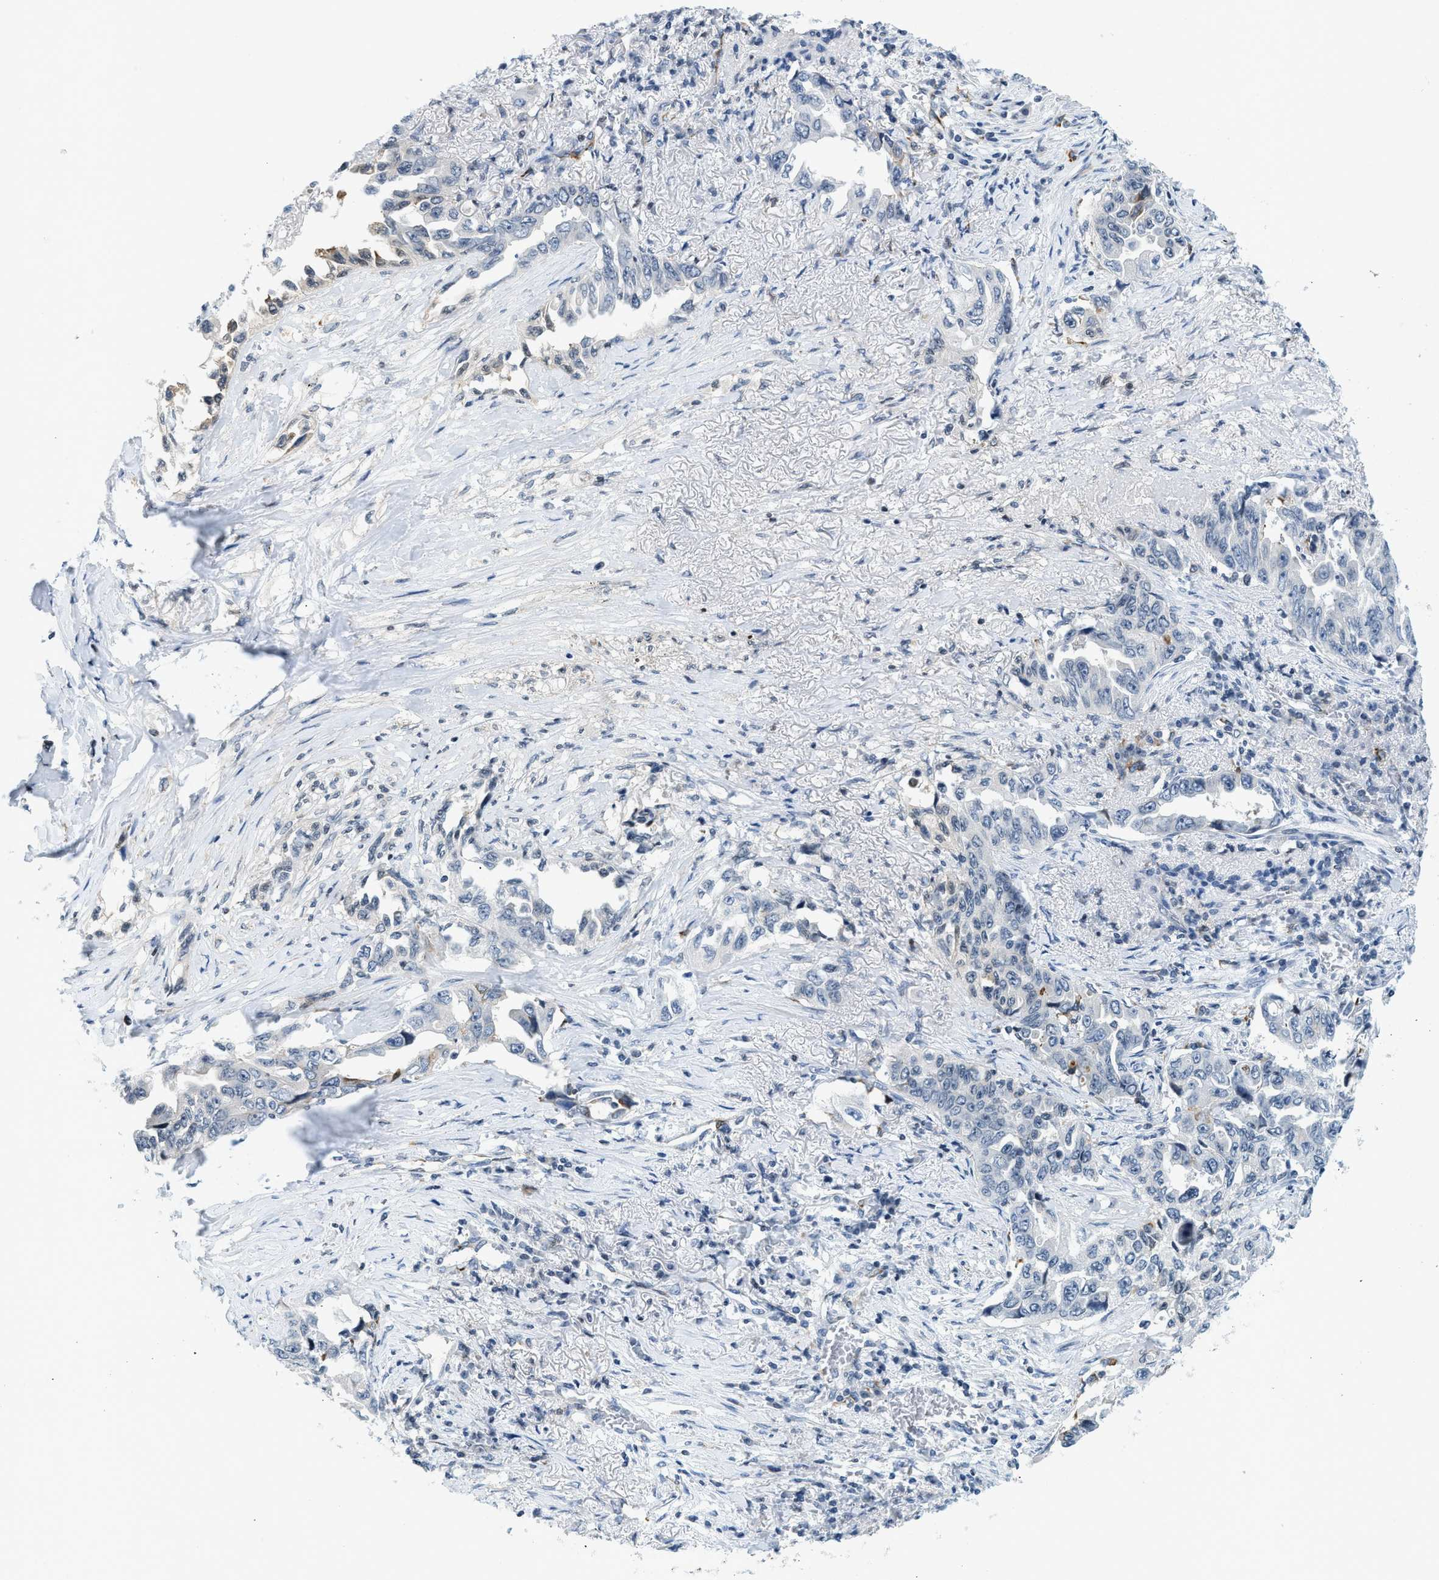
{"staining": {"intensity": "negative", "quantity": "none", "location": "none"}, "tissue": "lung cancer", "cell_type": "Tumor cells", "image_type": "cancer", "snomed": [{"axis": "morphology", "description": "Adenocarcinoma, NOS"}, {"axis": "topography", "description": "Lung"}], "caption": "The histopathology image displays no staining of tumor cells in adenocarcinoma (lung). (DAB (3,3'-diaminobenzidine) immunohistochemistry, high magnification).", "gene": "UVRAG", "patient": {"sex": "female", "age": 51}}